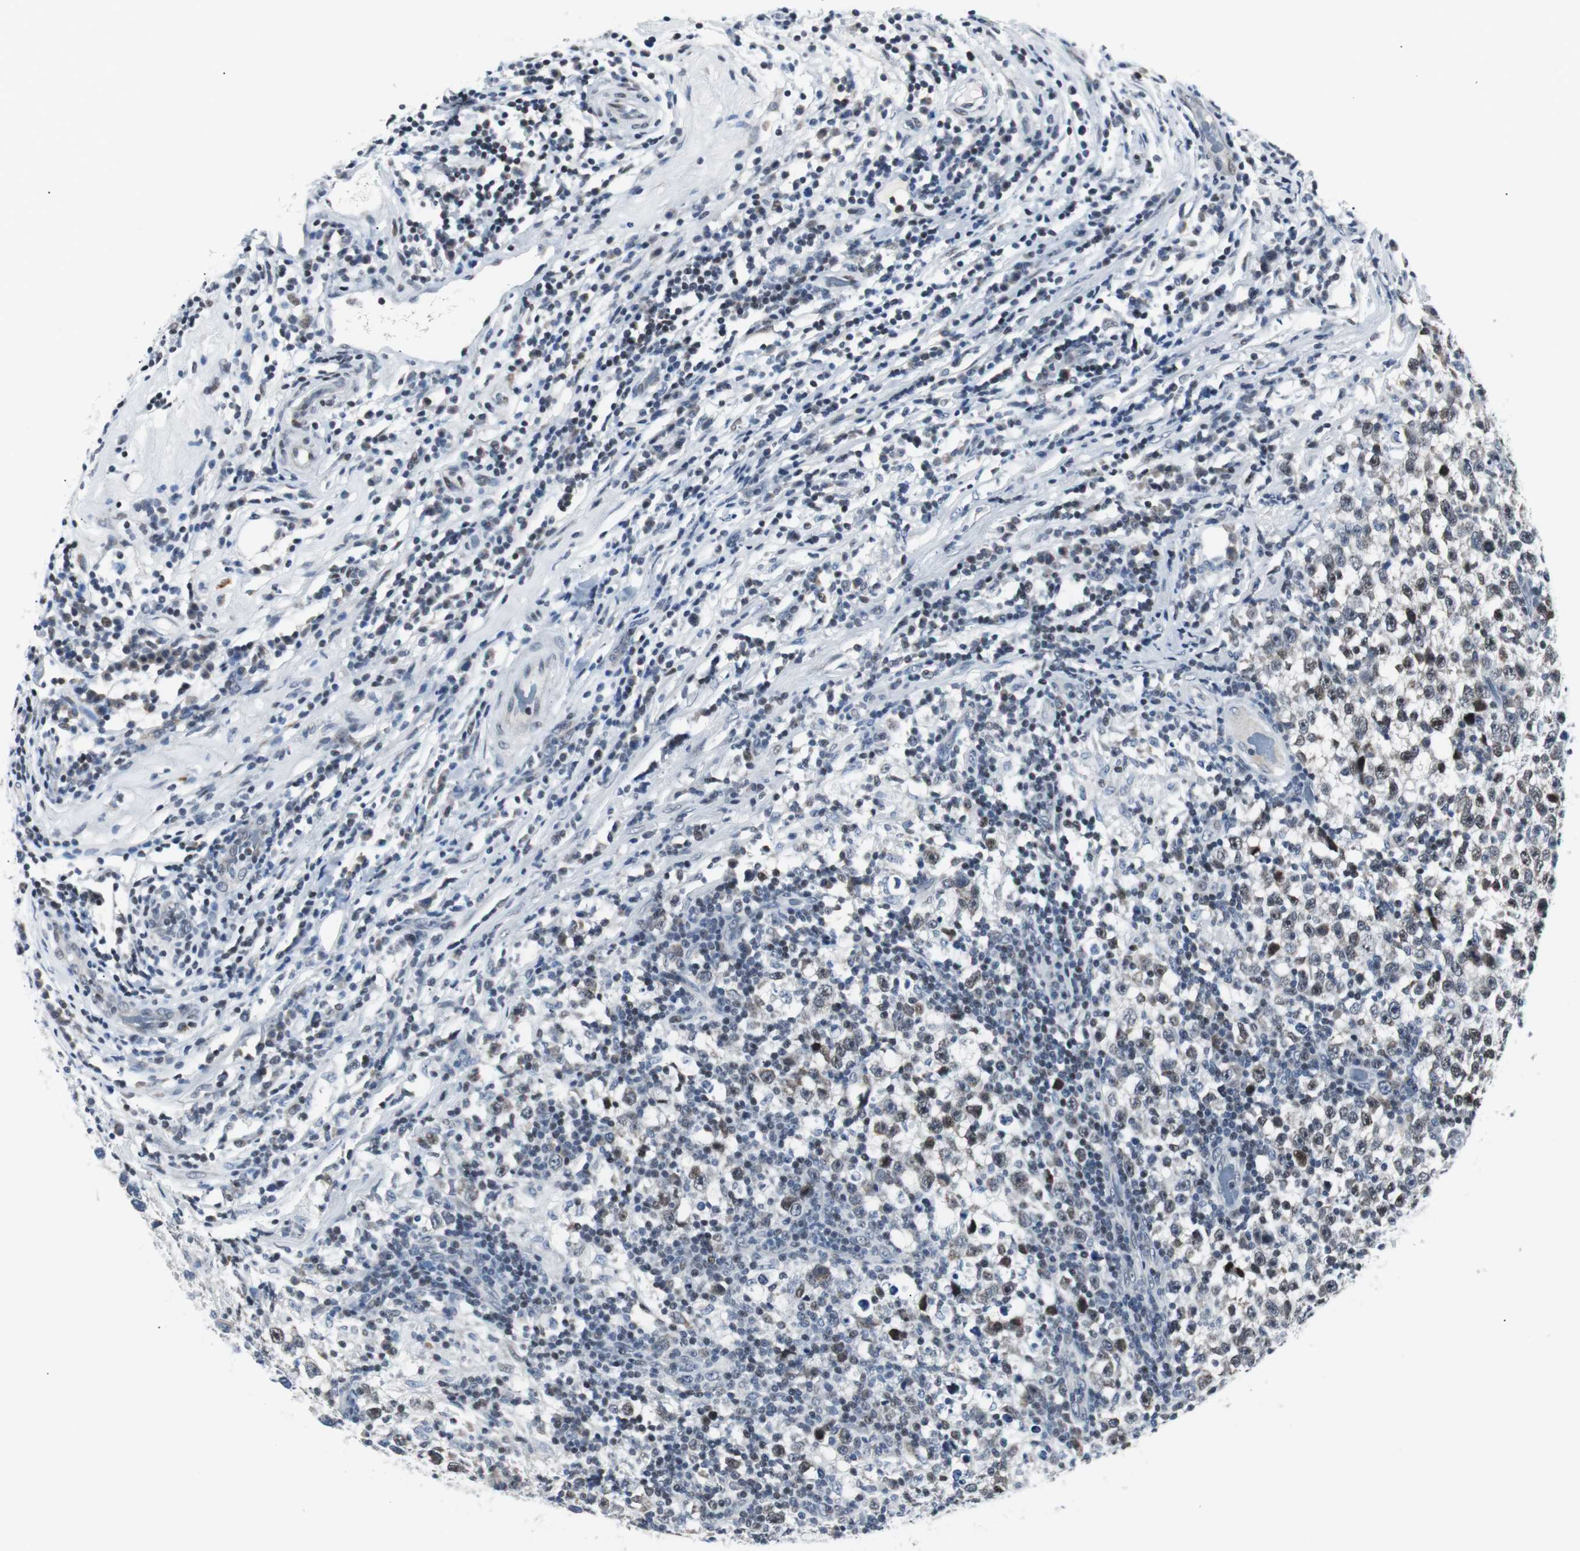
{"staining": {"intensity": "weak", "quantity": "25%-75%", "location": "nuclear"}, "tissue": "testis cancer", "cell_type": "Tumor cells", "image_type": "cancer", "snomed": [{"axis": "morphology", "description": "Seminoma, NOS"}, {"axis": "topography", "description": "Testis"}], "caption": "DAB (3,3'-diaminobenzidine) immunohistochemical staining of human seminoma (testis) exhibits weak nuclear protein expression in about 25%-75% of tumor cells. (IHC, brightfield microscopy, high magnification).", "gene": "MTA1", "patient": {"sex": "male", "age": 43}}